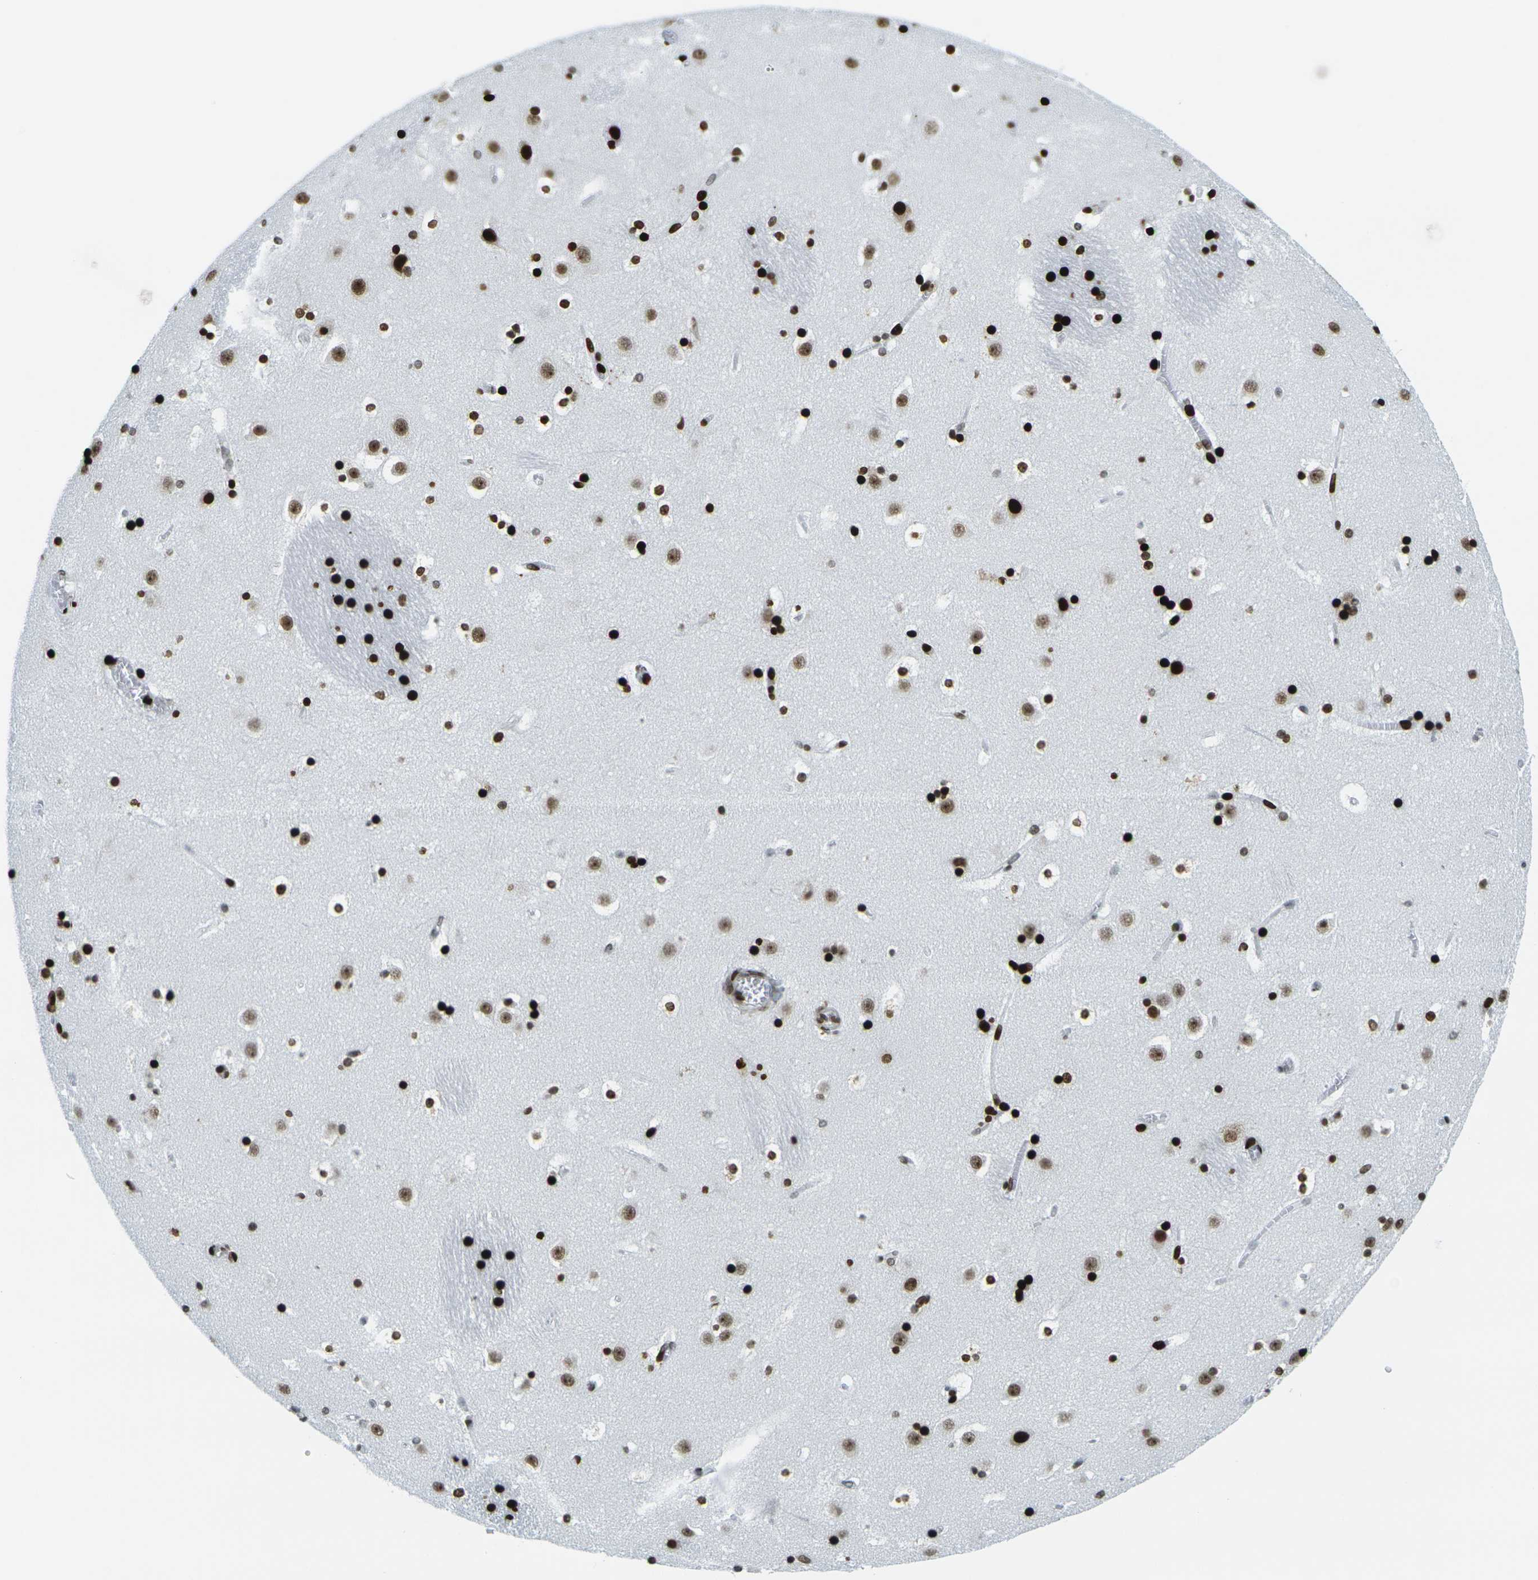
{"staining": {"intensity": "strong", "quantity": ">75%", "location": "nuclear"}, "tissue": "caudate", "cell_type": "Glial cells", "image_type": "normal", "snomed": [{"axis": "morphology", "description": "Normal tissue, NOS"}, {"axis": "topography", "description": "Lateral ventricle wall"}], "caption": "IHC (DAB (3,3'-diaminobenzidine)) staining of unremarkable caudate shows strong nuclear protein staining in approximately >75% of glial cells.", "gene": "H3", "patient": {"sex": "male", "age": 45}}